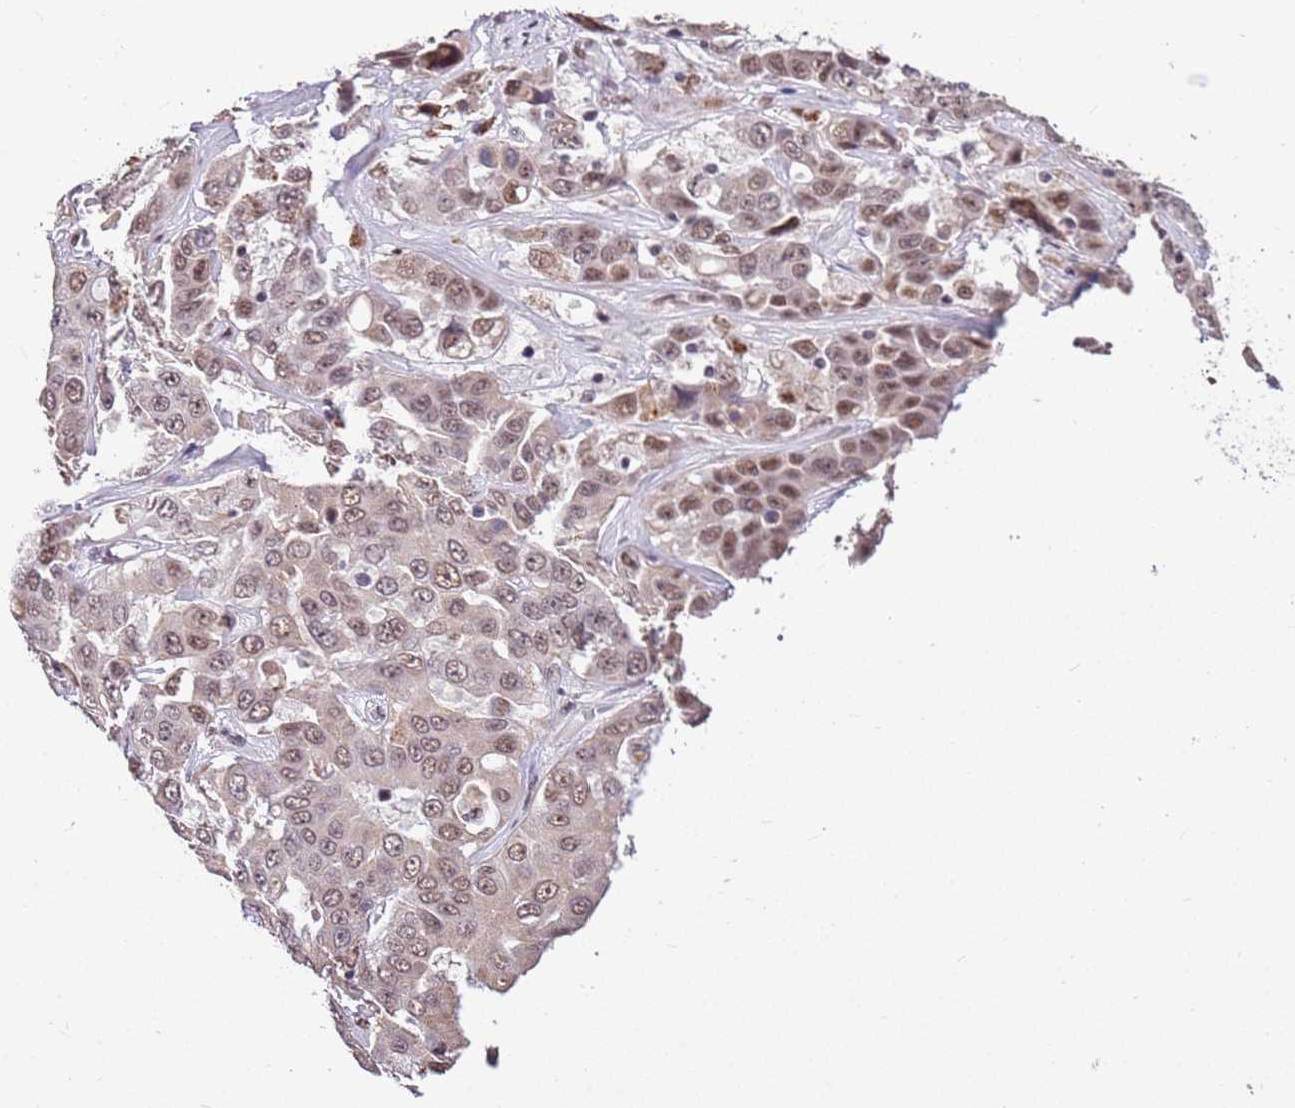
{"staining": {"intensity": "moderate", "quantity": ">75%", "location": "nuclear"}, "tissue": "liver cancer", "cell_type": "Tumor cells", "image_type": "cancer", "snomed": [{"axis": "morphology", "description": "Cholangiocarcinoma"}, {"axis": "topography", "description": "Liver"}], "caption": "The image demonstrates a brown stain indicating the presence of a protein in the nuclear of tumor cells in cholangiocarcinoma (liver). (DAB (3,3'-diaminobenzidine) = brown stain, brightfield microscopy at high magnification).", "gene": "AKAP8L", "patient": {"sex": "female", "age": 52}}